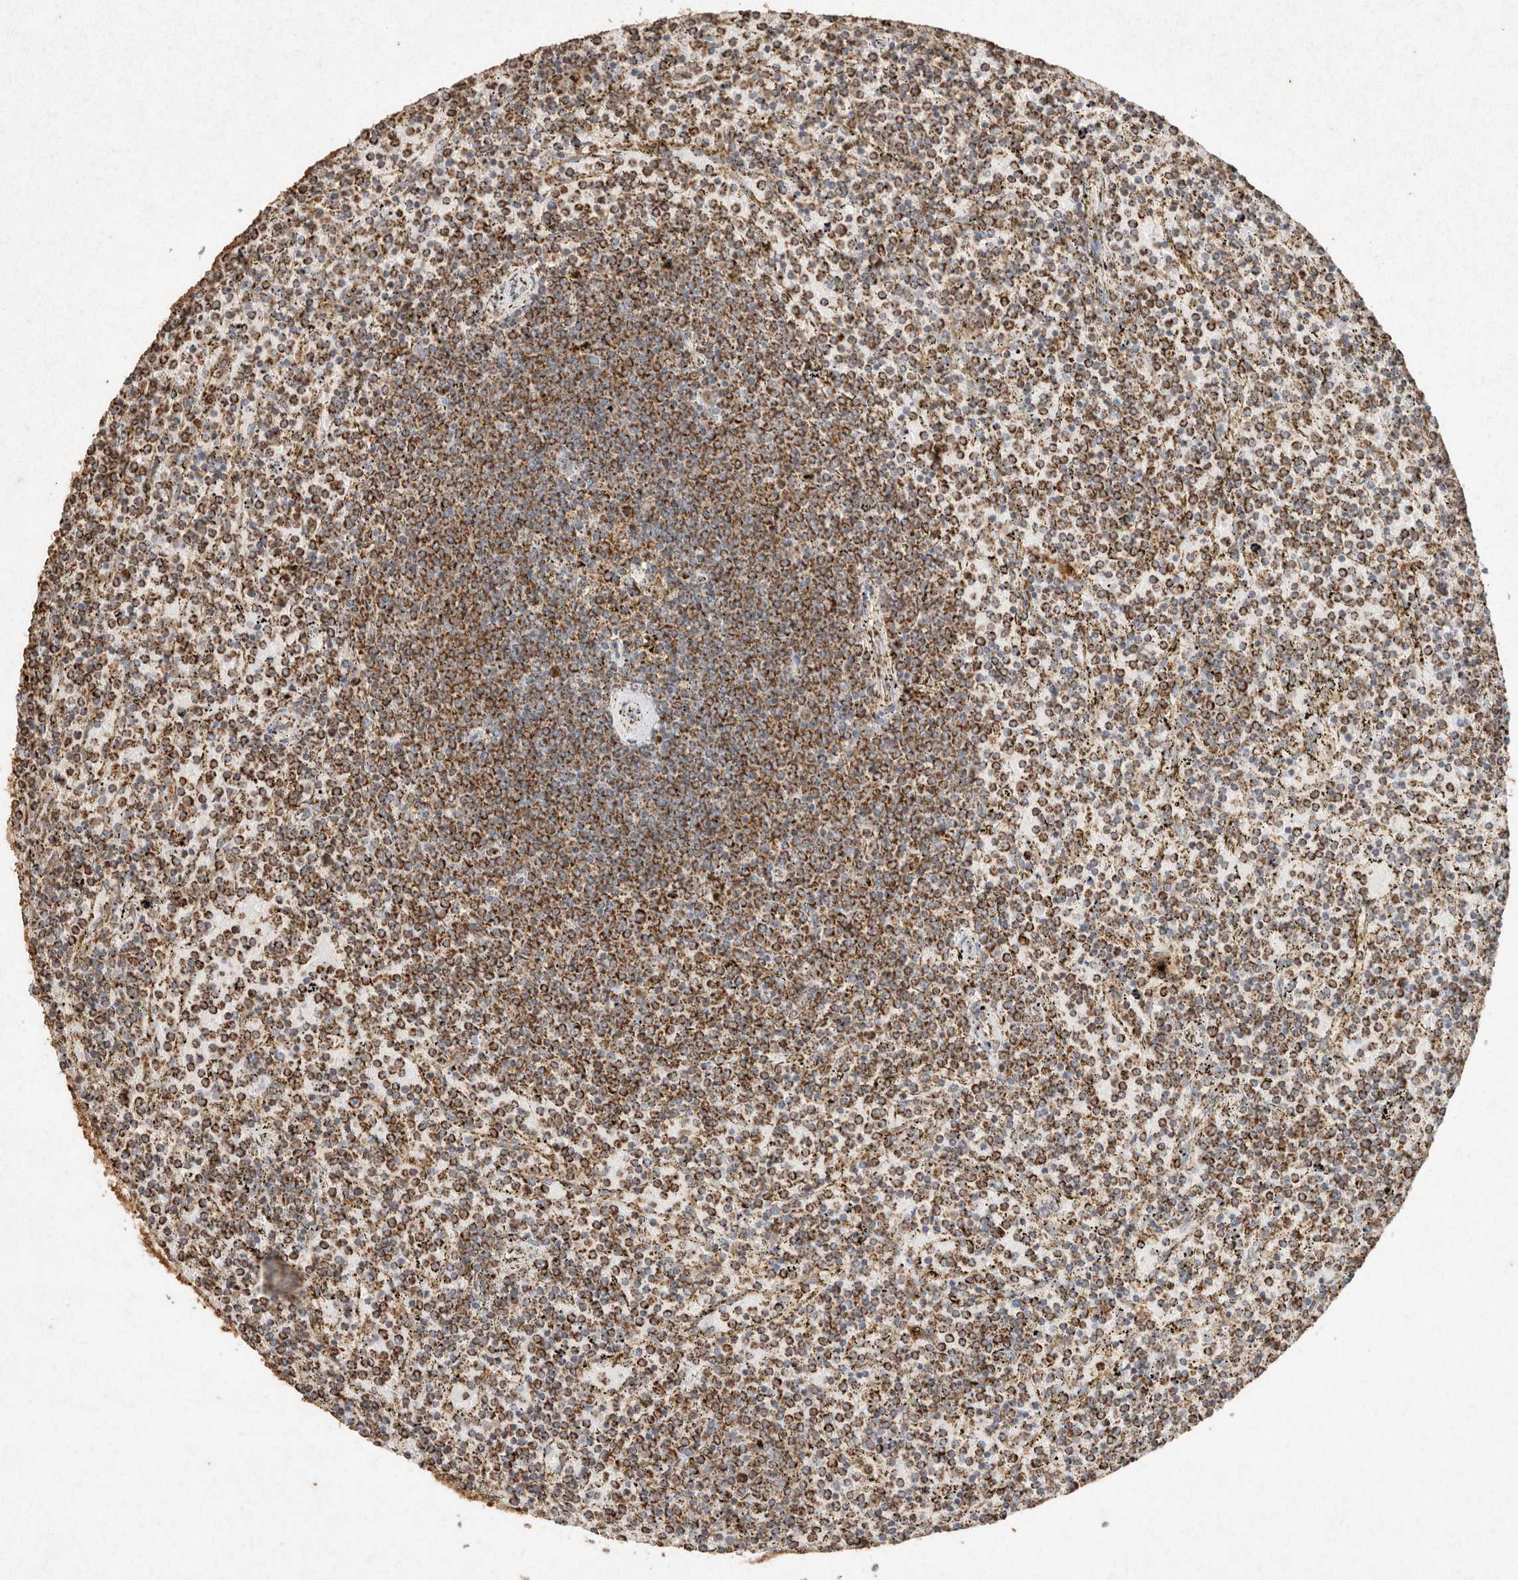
{"staining": {"intensity": "strong", "quantity": ">75%", "location": "cytoplasmic/membranous"}, "tissue": "lymphoma", "cell_type": "Tumor cells", "image_type": "cancer", "snomed": [{"axis": "morphology", "description": "Malignant lymphoma, non-Hodgkin's type, Low grade"}, {"axis": "topography", "description": "Spleen"}], "caption": "Tumor cells exhibit high levels of strong cytoplasmic/membranous positivity in about >75% of cells in lymphoma.", "gene": "SDC2", "patient": {"sex": "female", "age": 77}}